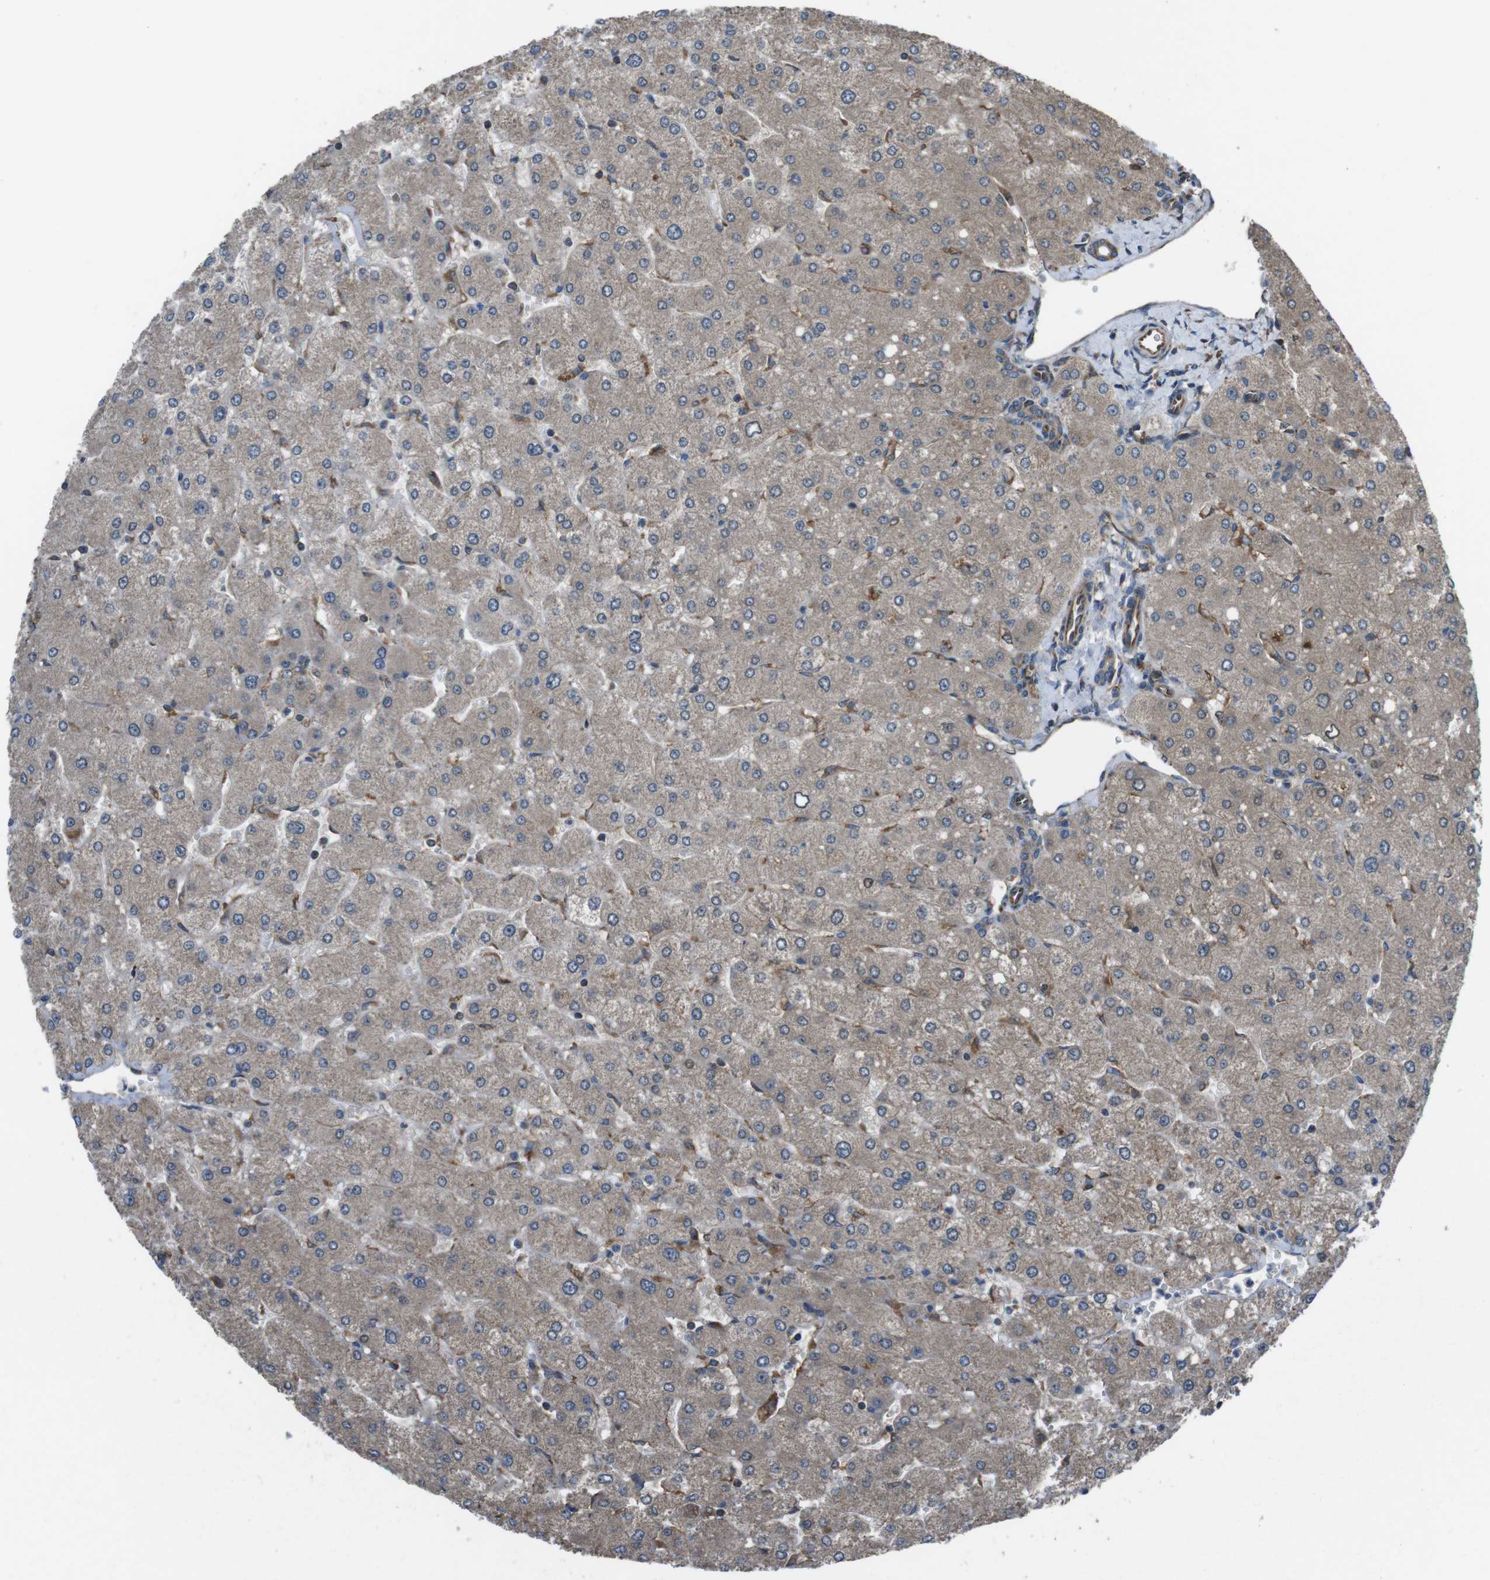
{"staining": {"intensity": "weak", "quantity": "25%-75%", "location": "cytoplasmic/membranous"}, "tissue": "liver", "cell_type": "Cholangiocytes", "image_type": "normal", "snomed": [{"axis": "morphology", "description": "Normal tissue, NOS"}, {"axis": "topography", "description": "Liver"}], "caption": "Human liver stained with a brown dye displays weak cytoplasmic/membranous positive positivity in approximately 25%-75% of cholangiocytes.", "gene": "GIMAP8", "patient": {"sex": "male", "age": 55}}